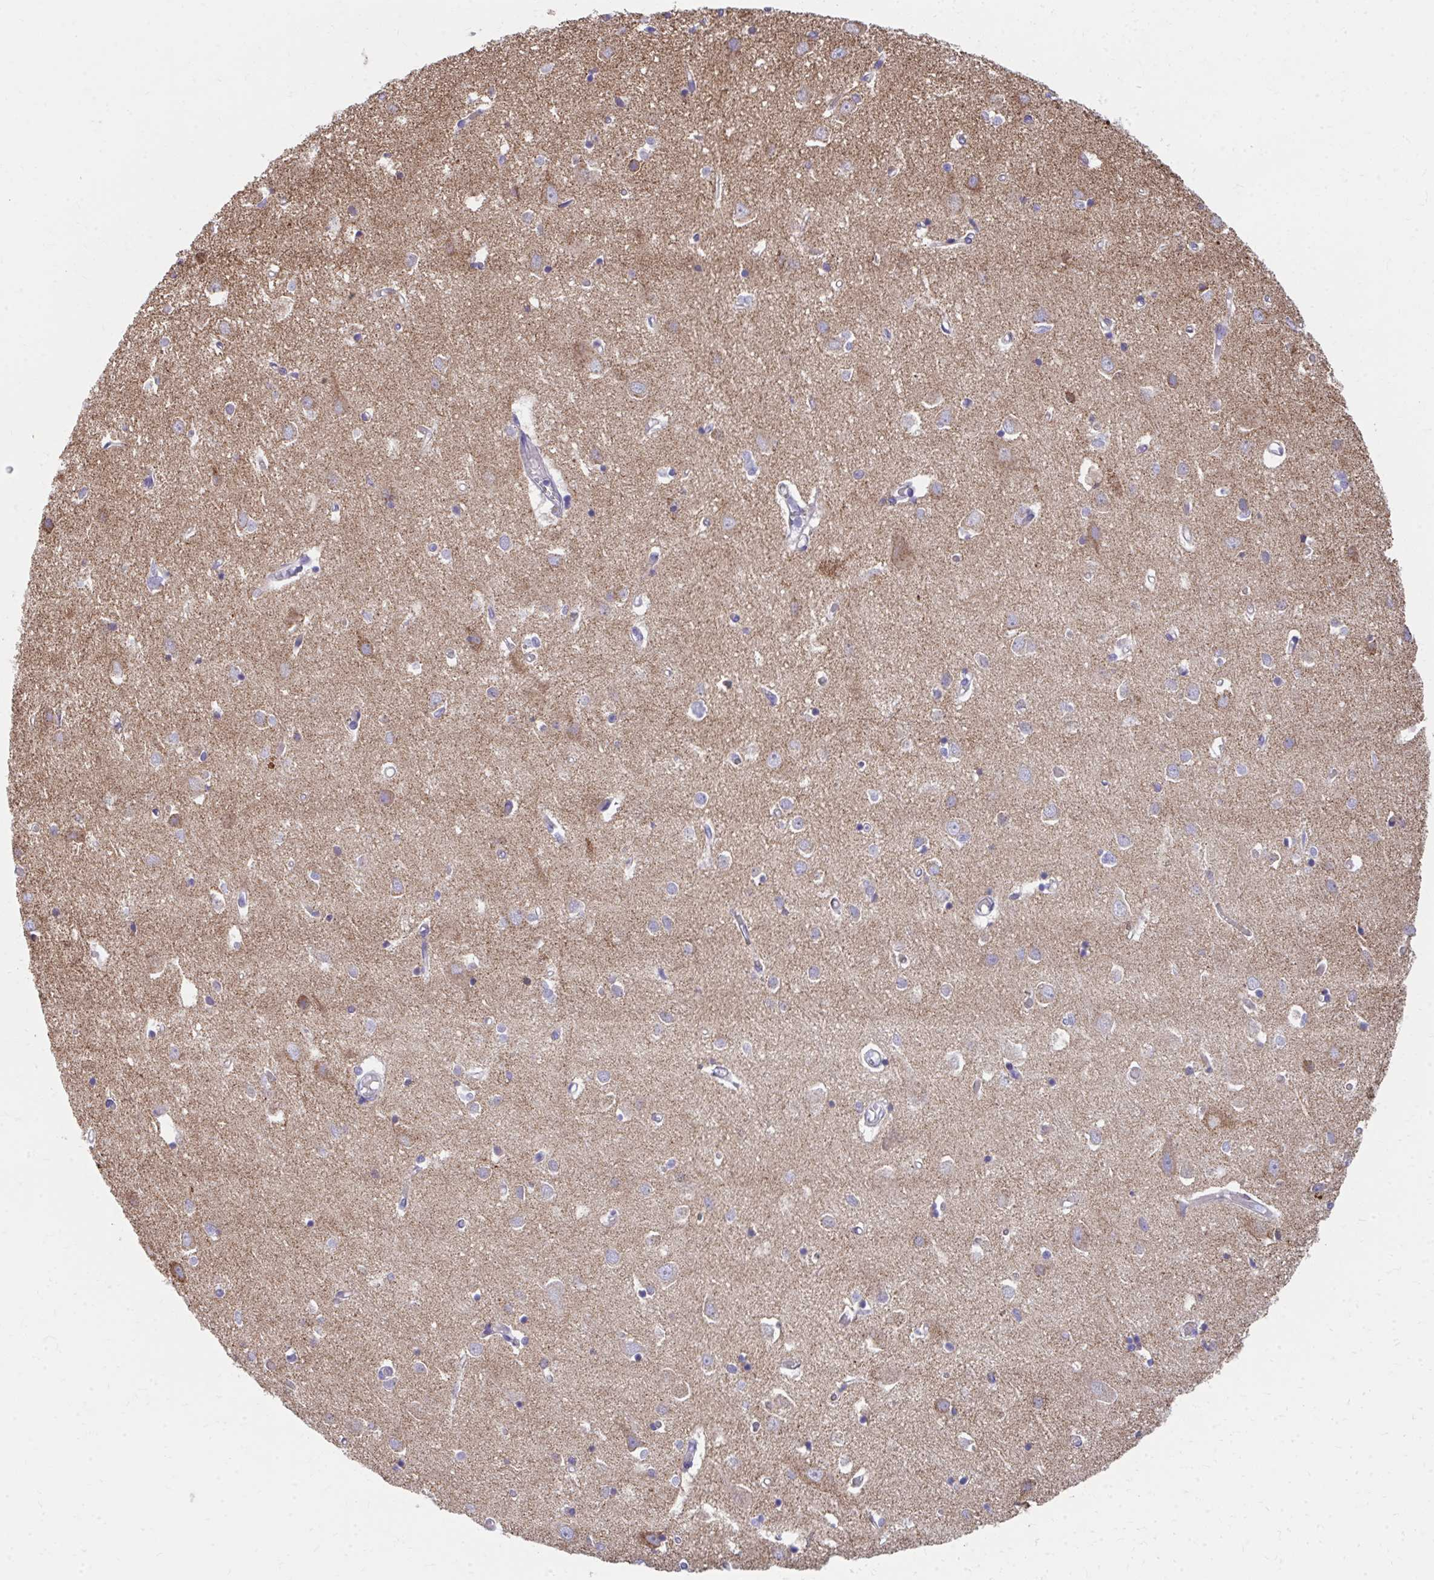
{"staining": {"intensity": "negative", "quantity": "none", "location": "none"}, "tissue": "cerebral cortex", "cell_type": "Endothelial cells", "image_type": "normal", "snomed": [{"axis": "morphology", "description": "Normal tissue, NOS"}, {"axis": "topography", "description": "Cerebral cortex"}], "caption": "A high-resolution image shows immunohistochemistry (IHC) staining of normal cerebral cortex, which displays no significant expression in endothelial cells. (Immunohistochemistry (ihc), brightfield microscopy, high magnification).", "gene": "IL37", "patient": {"sex": "male", "age": 70}}